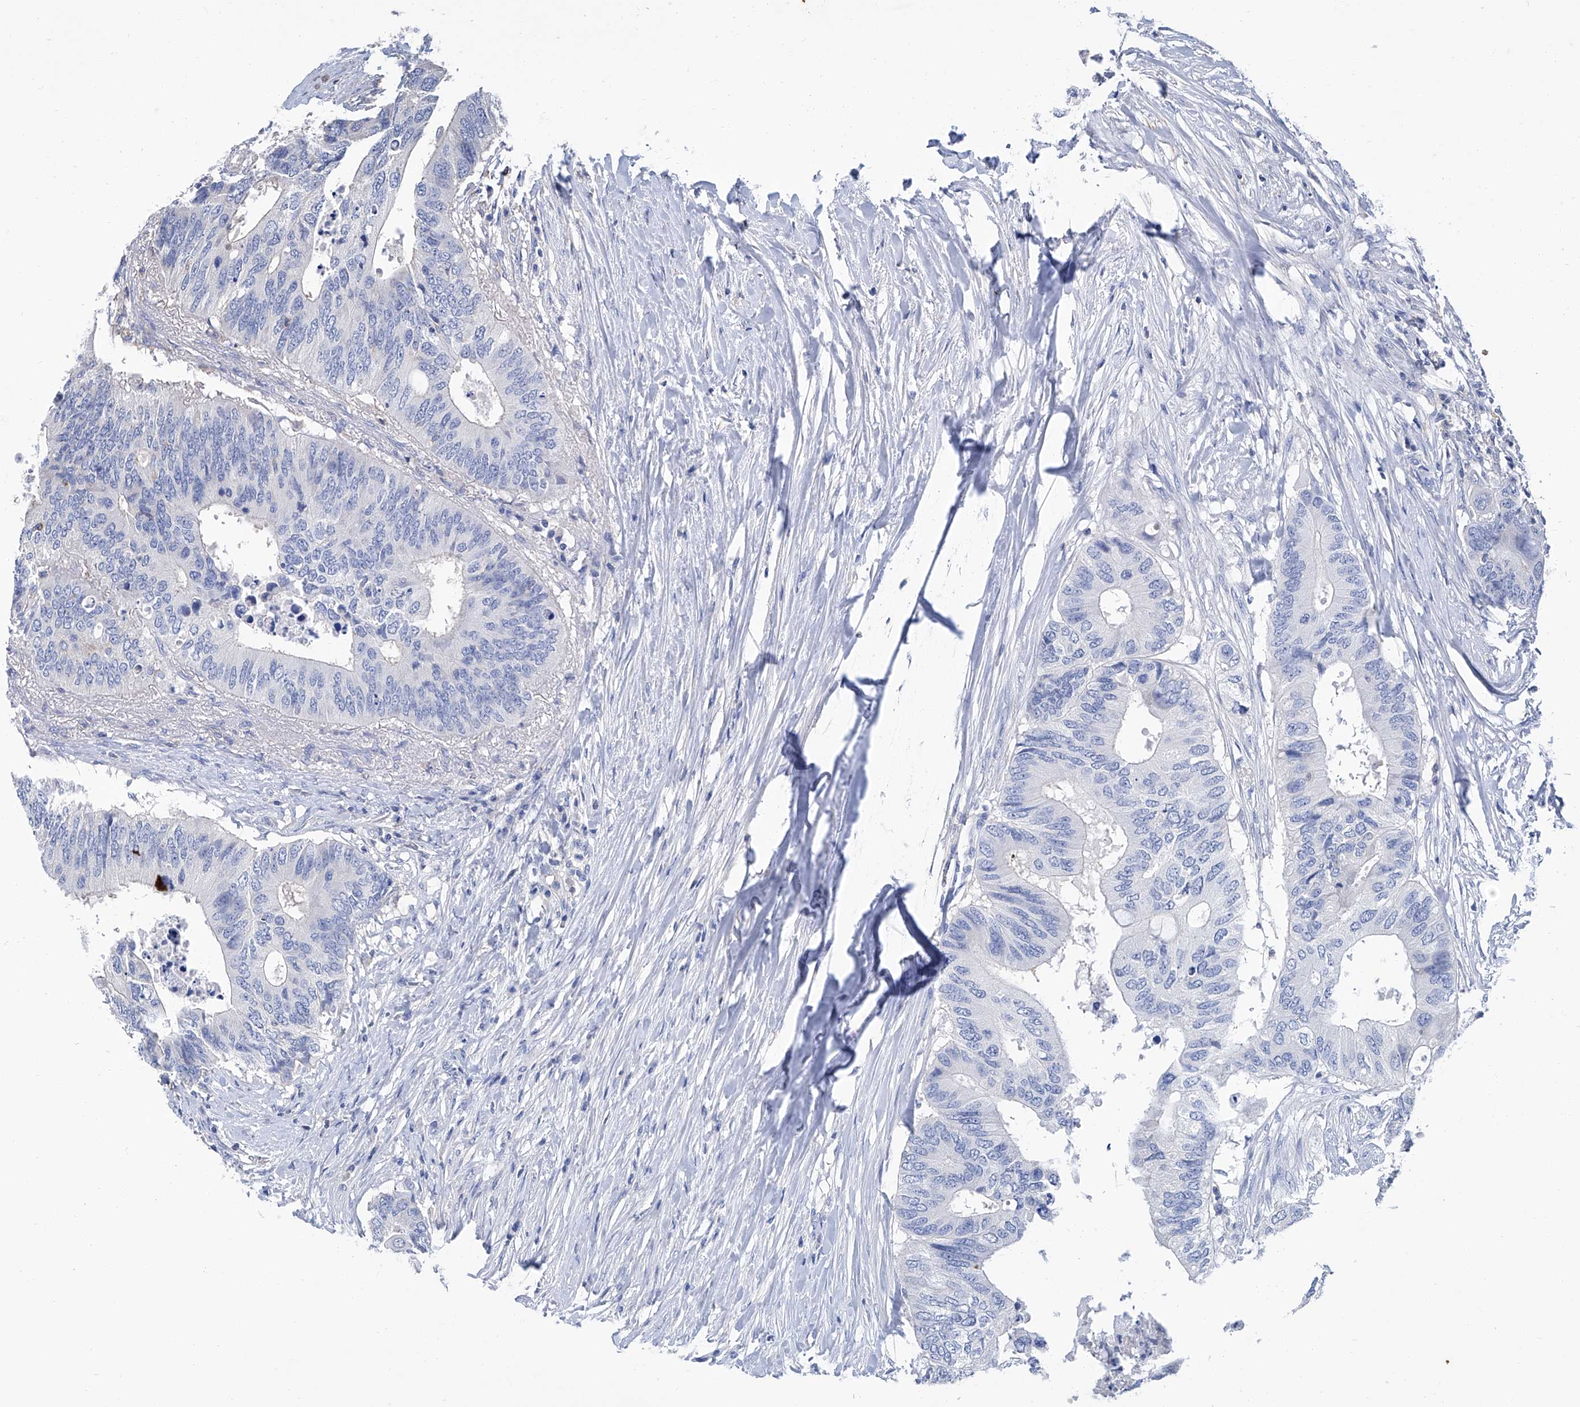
{"staining": {"intensity": "negative", "quantity": "none", "location": "none"}, "tissue": "colorectal cancer", "cell_type": "Tumor cells", "image_type": "cancer", "snomed": [{"axis": "morphology", "description": "Adenocarcinoma, NOS"}, {"axis": "topography", "description": "Colon"}], "caption": "Human colorectal adenocarcinoma stained for a protein using immunohistochemistry demonstrates no expression in tumor cells.", "gene": "GPT", "patient": {"sex": "male", "age": 71}}